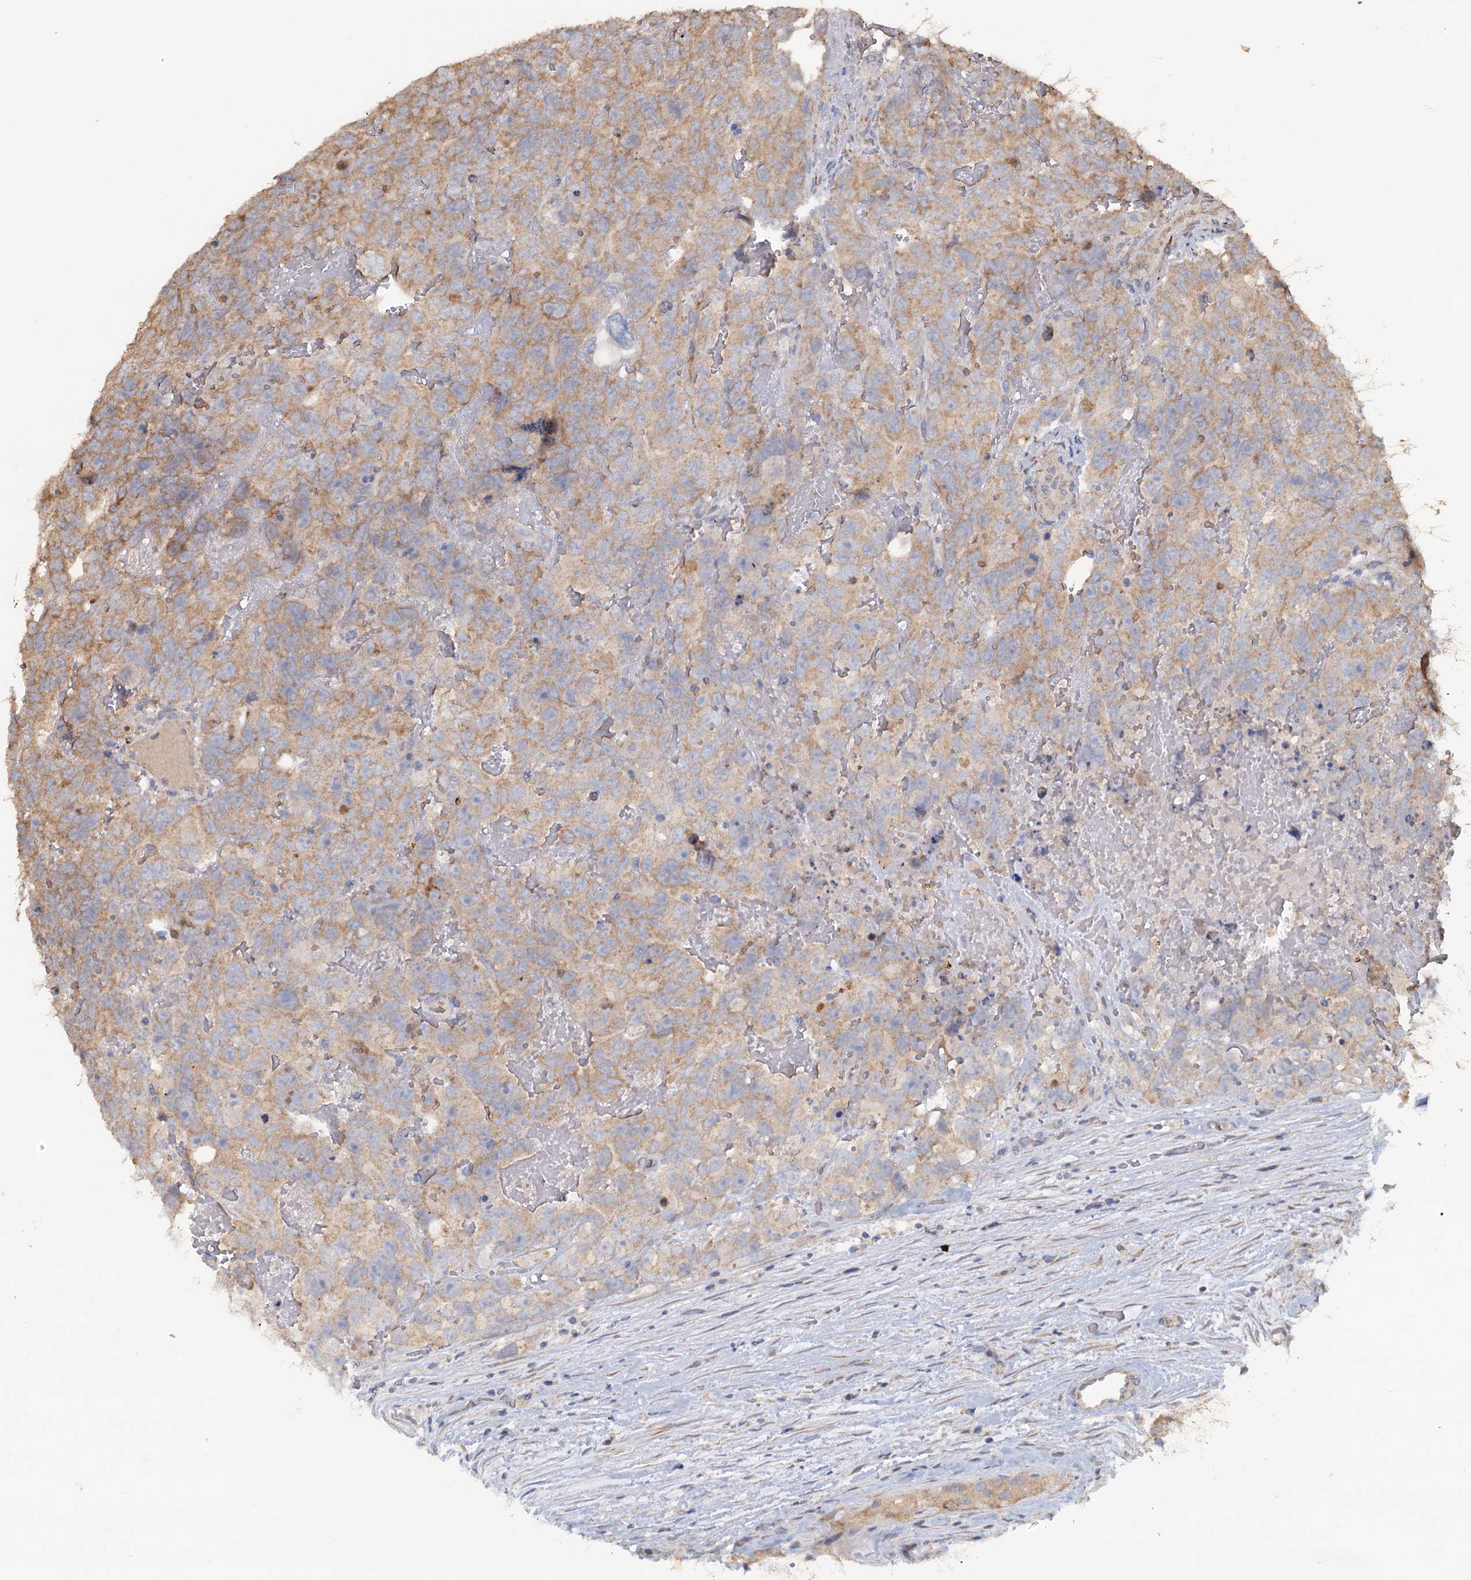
{"staining": {"intensity": "weak", "quantity": ">75%", "location": "cytoplasmic/membranous"}, "tissue": "testis cancer", "cell_type": "Tumor cells", "image_type": "cancer", "snomed": [{"axis": "morphology", "description": "Carcinoma, Embryonal, NOS"}, {"axis": "topography", "description": "Testis"}], "caption": "About >75% of tumor cells in testis cancer (embryonal carcinoma) display weak cytoplasmic/membranous protein positivity as visualized by brown immunohistochemical staining.", "gene": "FUNDC1", "patient": {"sex": "male", "age": 45}}